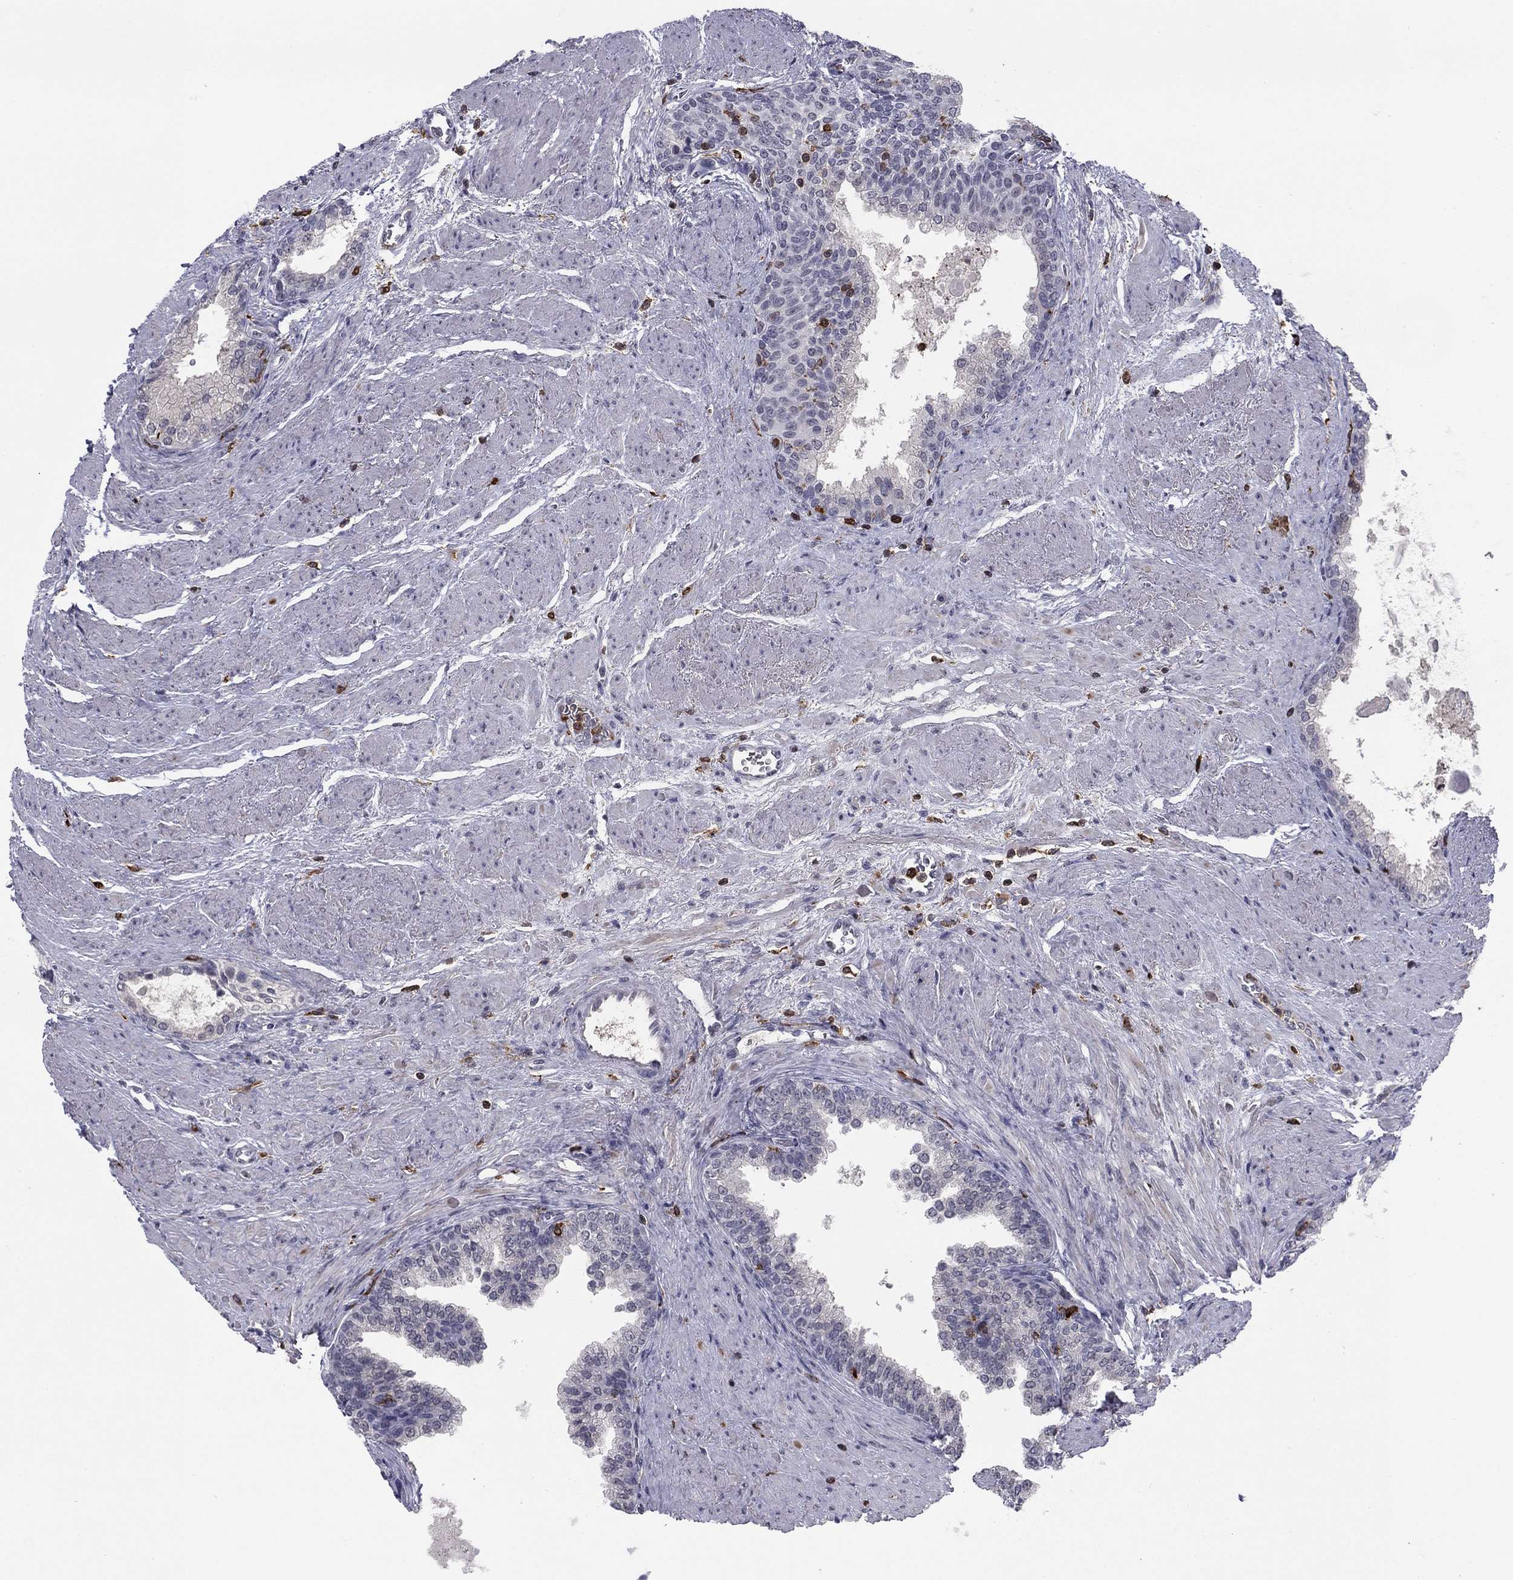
{"staining": {"intensity": "negative", "quantity": "none", "location": "none"}, "tissue": "prostate cancer", "cell_type": "Tumor cells", "image_type": "cancer", "snomed": [{"axis": "morphology", "description": "Adenocarcinoma, NOS"}, {"axis": "topography", "description": "Prostate and seminal vesicle, NOS"}, {"axis": "topography", "description": "Prostate"}], "caption": "Tumor cells show no significant protein staining in prostate cancer (adenocarcinoma).", "gene": "PLCB2", "patient": {"sex": "male", "age": 62}}